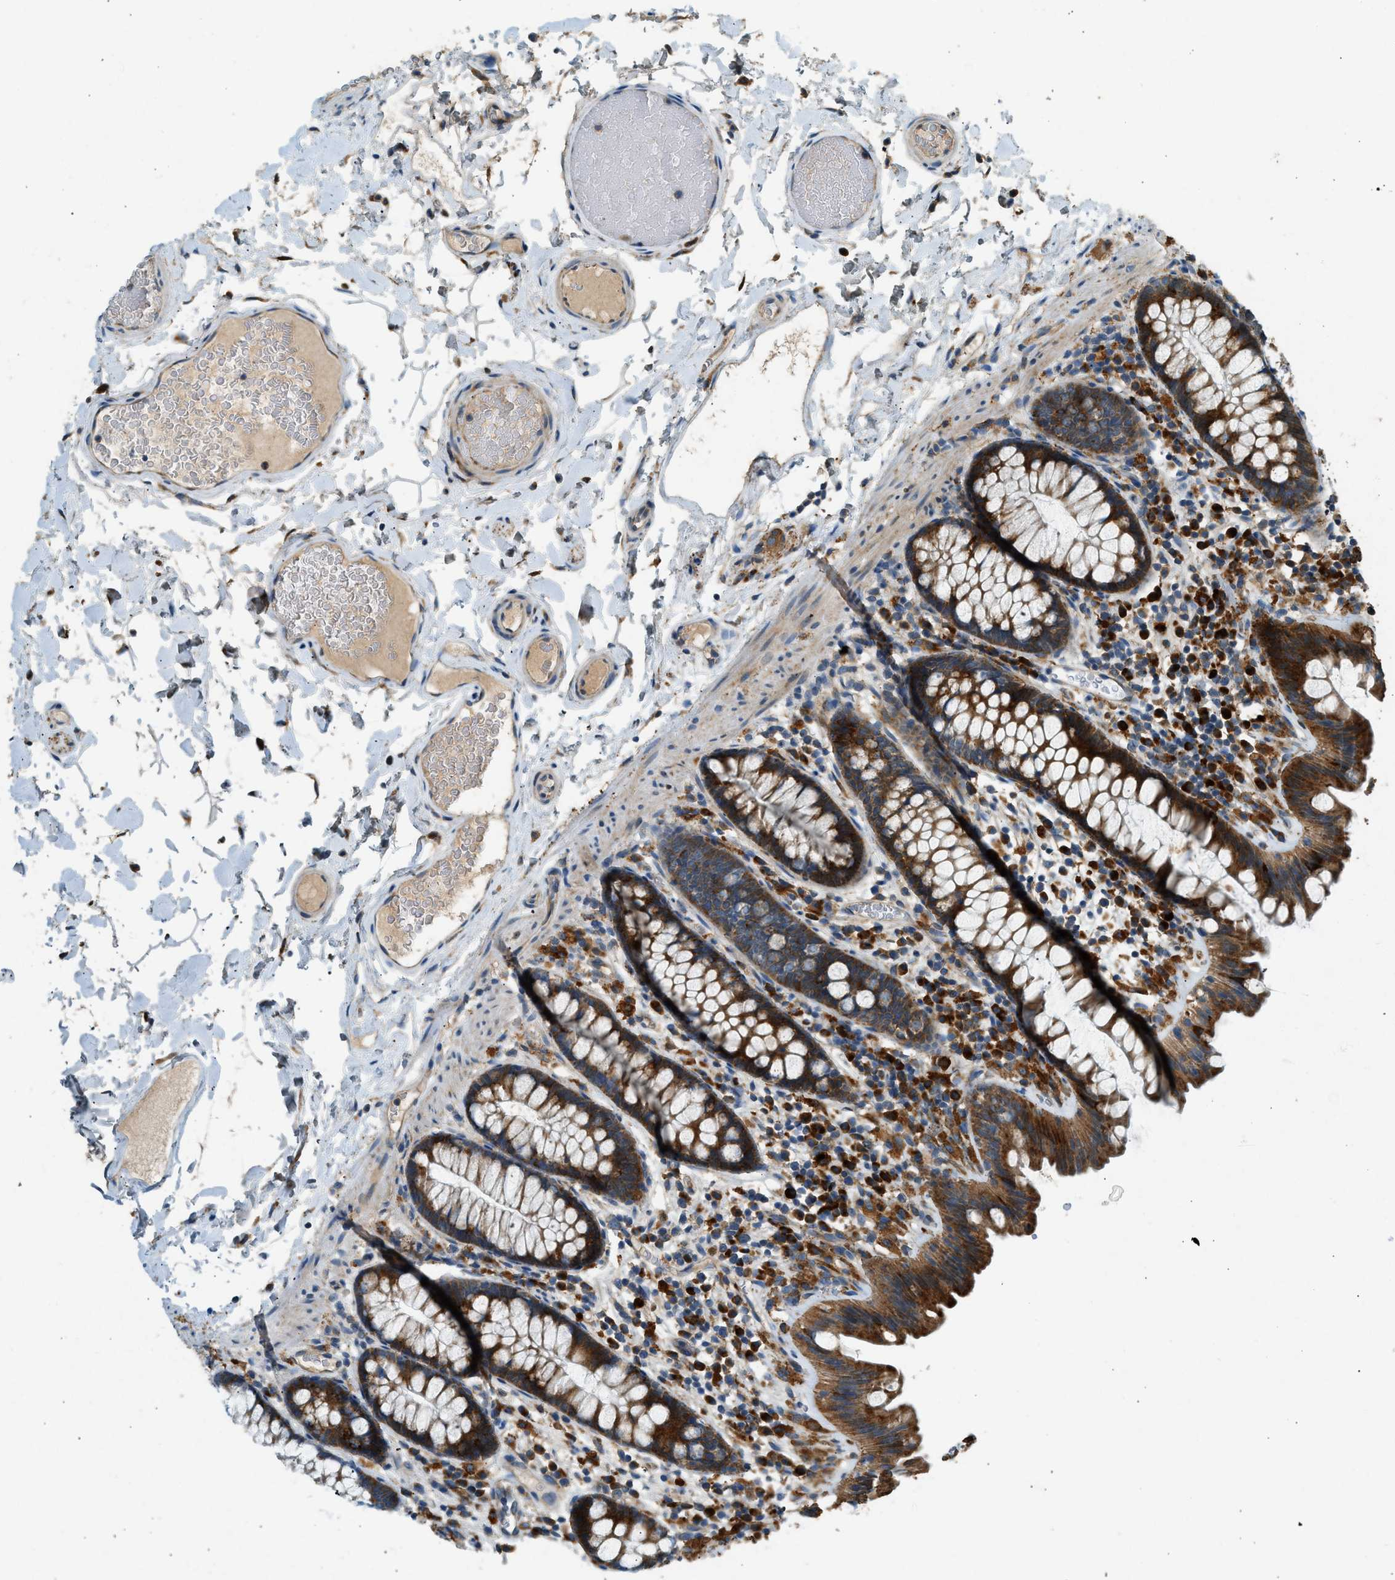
{"staining": {"intensity": "negative", "quantity": "none", "location": "none"}, "tissue": "colon", "cell_type": "Endothelial cells", "image_type": "normal", "snomed": [{"axis": "morphology", "description": "Normal tissue, NOS"}, {"axis": "topography", "description": "Colon"}], "caption": "Immunohistochemical staining of benign human colon displays no significant positivity in endothelial cells.", "gene": "CTSB", "patient": {"sex": "female", "age": 80}}